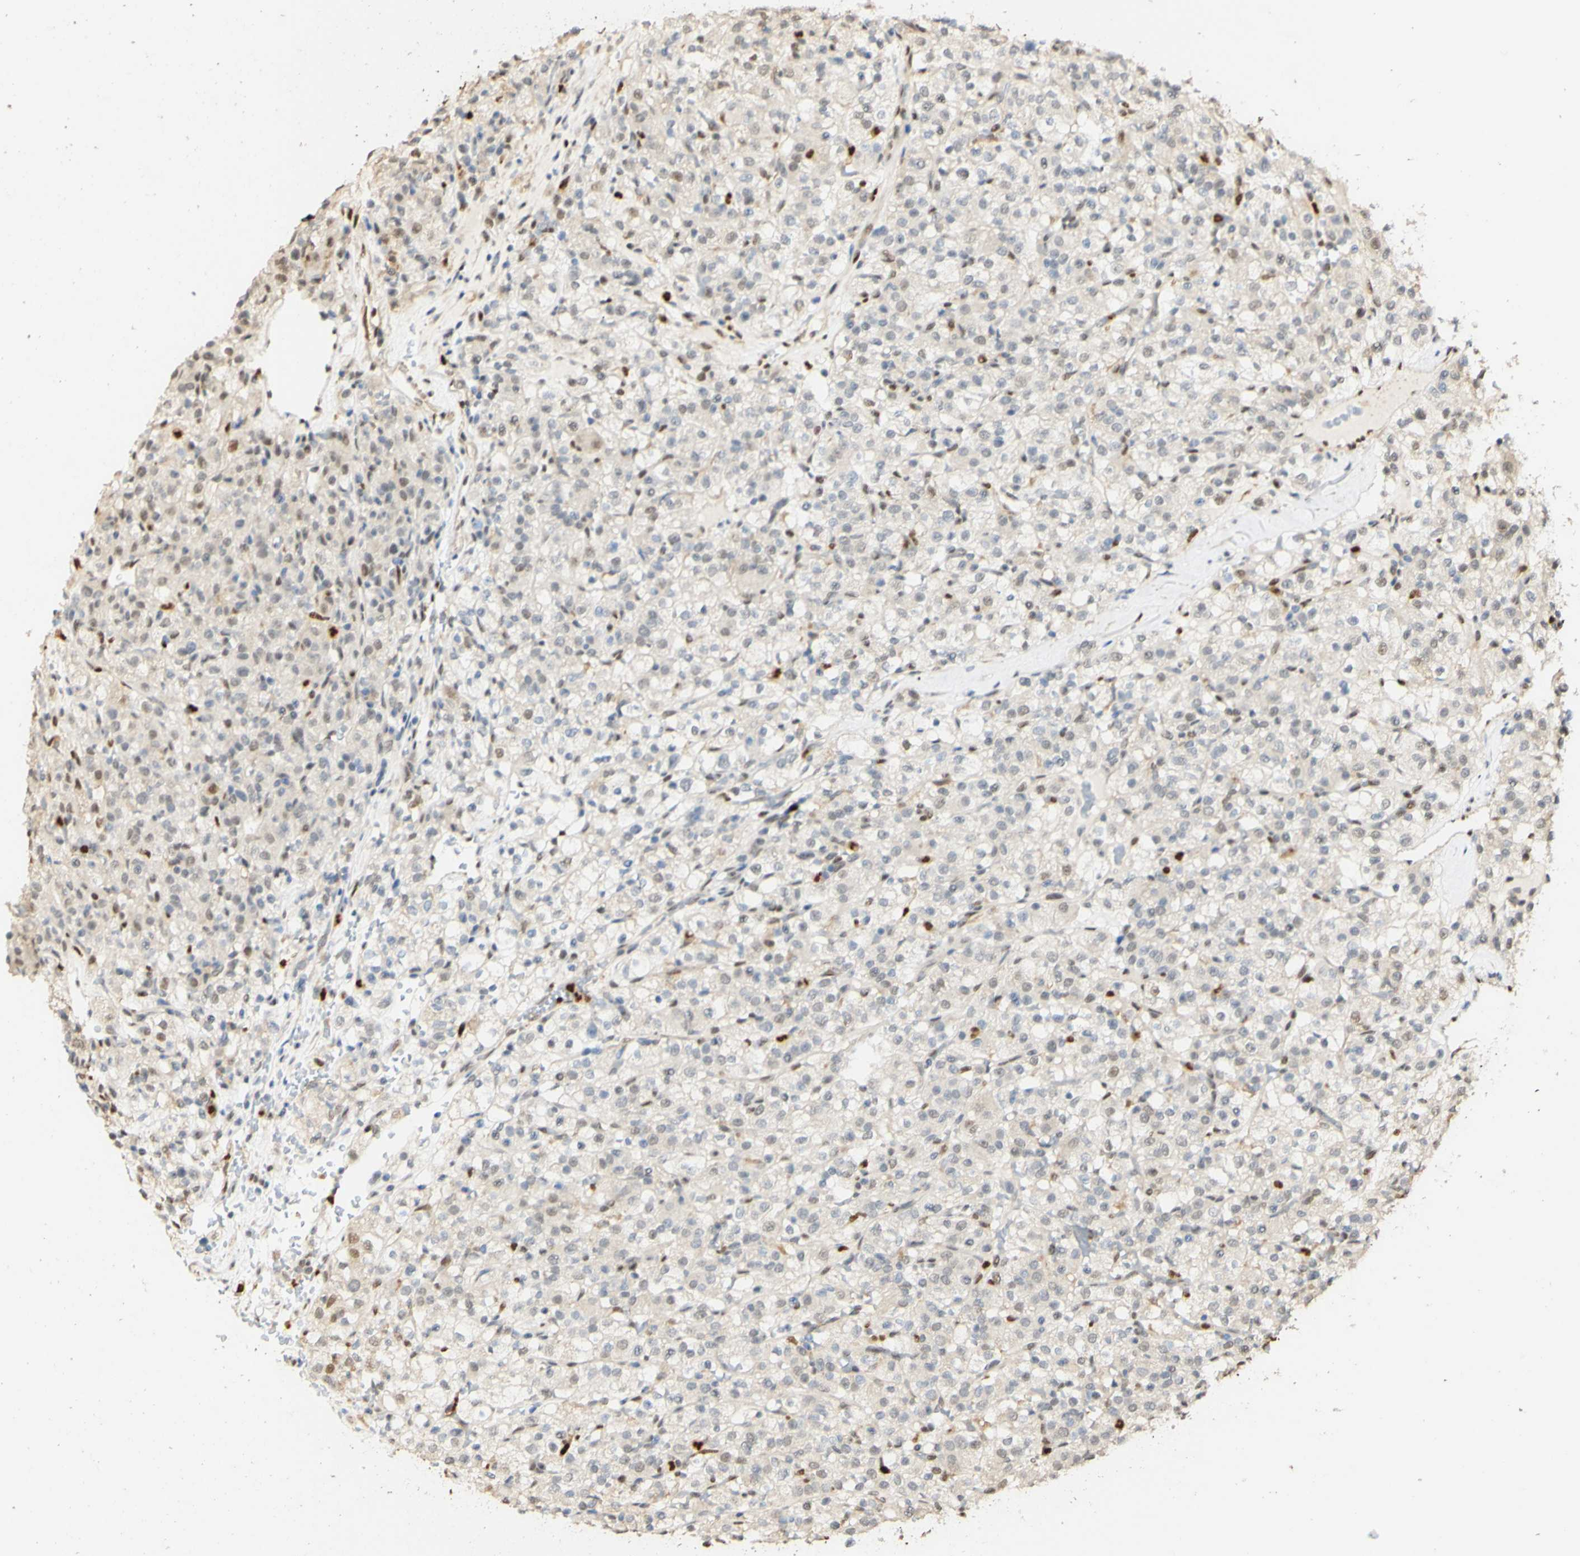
{"staining": {"intensity": "negative", "quantity": "none", "location": "none"}, "tissue": "renal cancer", "cell_type": "Tumor cells", "image_type": "cancer", "snomed": [{"axis": "morphology", "description": "Normal tissue, NOS"}, {"axis": "morphology", "description": "Adenocarcinoma, NOS"}, {"axis": "topography", "description": "Kidney"}], "caption": "Adenocarcinoma (renal) was stained to show a protein in brown. There is no significant expression in tumor cells. (Stains: DAB (3,3'-diaminobenzidine) immunohistochemistry (IHC) with hematoxylin counter stain, Microscopy: brightfield microscopy at high magnification).", "gene": "MAP3K4", "patient": {"sex": "female", "age": 72}}